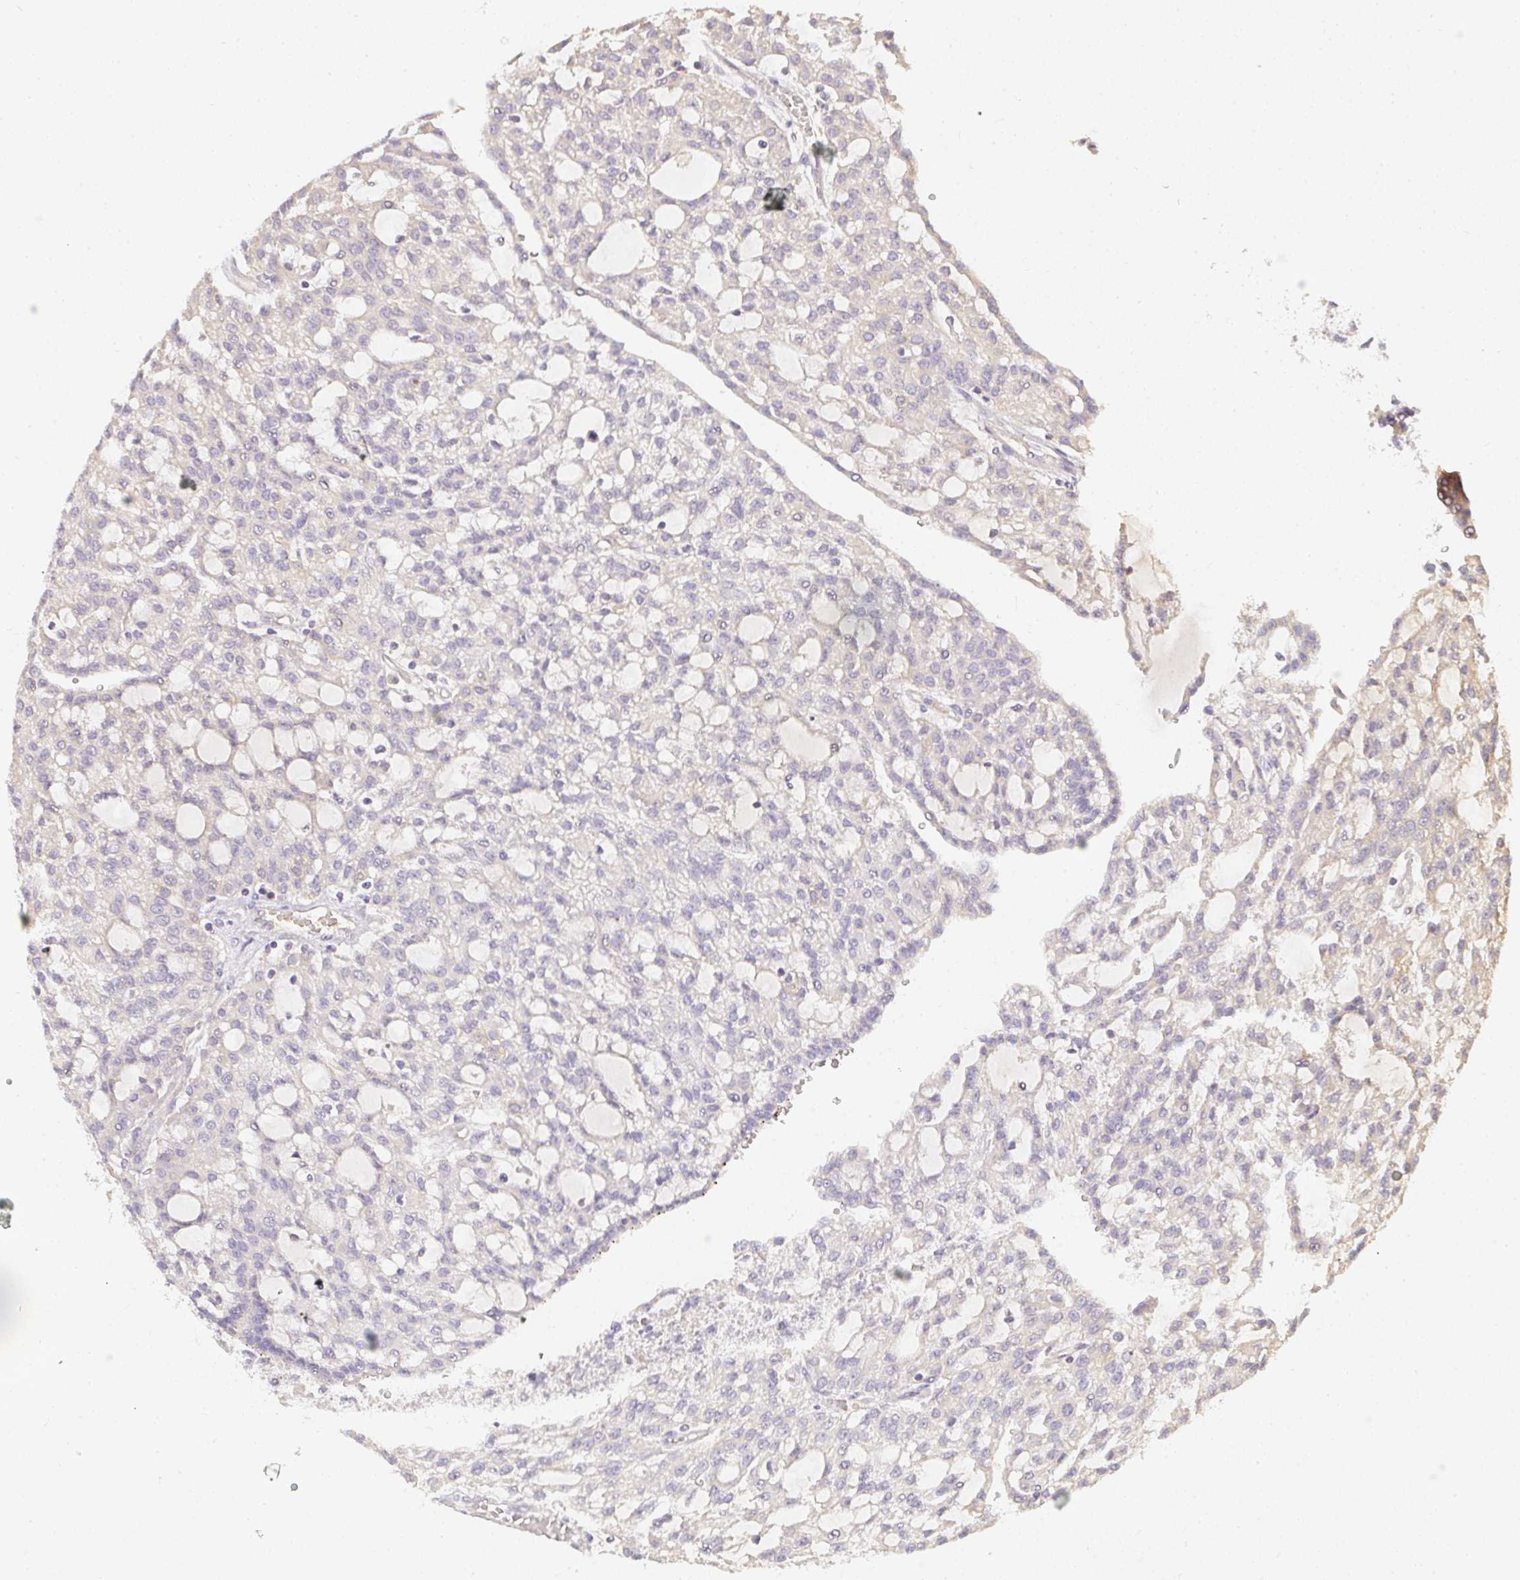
{"staining": {"intensity": "negative", "quantity": "none", "location": "none"}, "tissue": "renal cancer", "cell_type": "Tumor cells", "image_type": "cancer", "snomed": [{"axis": "morphology", "description": "Adenocarcinoma, NOS"}, {"axis": "topography", "description": "Kidney"}], "caption": "Immunohistochemical staining of human renal cancer (adenocarcinoma) exhibits no significant positivity in tumor cells.", "gene": "SLC35B3", "patient": {"sex": "male", "age": 63}}